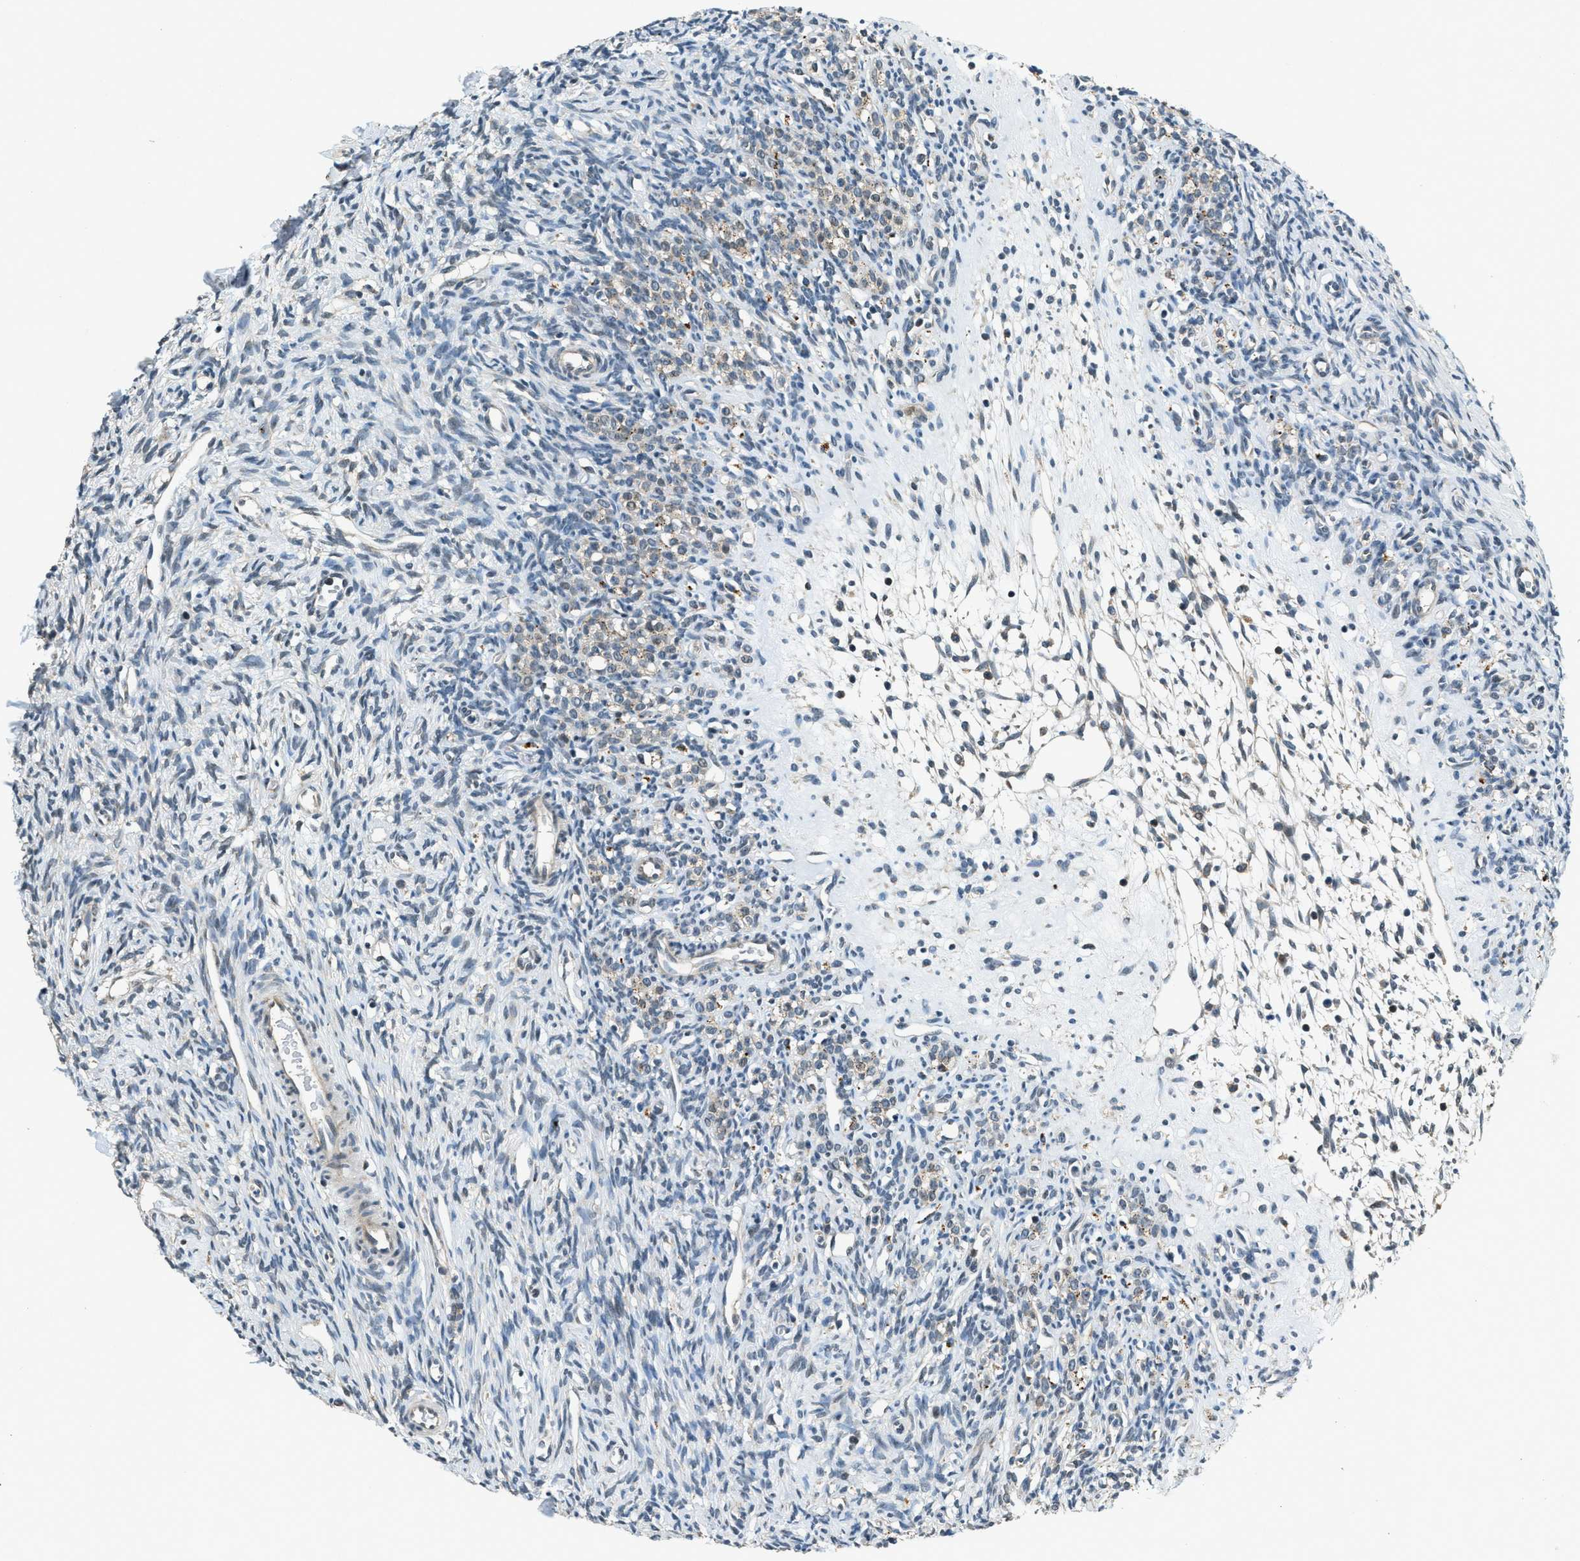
{"staining": {"intensity": "weak", "quantity": "<25%", "location": "cytoplasmic/membranous"}, "tissue": "ovary", "cell_type": "Ovarian stroma cells", "image_type": "normal", "snomed": [{"axis": "morphology", "description": "Normal tissue, NOS"}, {"axis": "topography", "description": "Ovary"}], "caption": "DAB immunohistochemical staining of benign human ovary exhibits no significant staining in ovarian stroma cells.", "gene": "HERC2", "patient": {"sex": "female", "age": 33}}